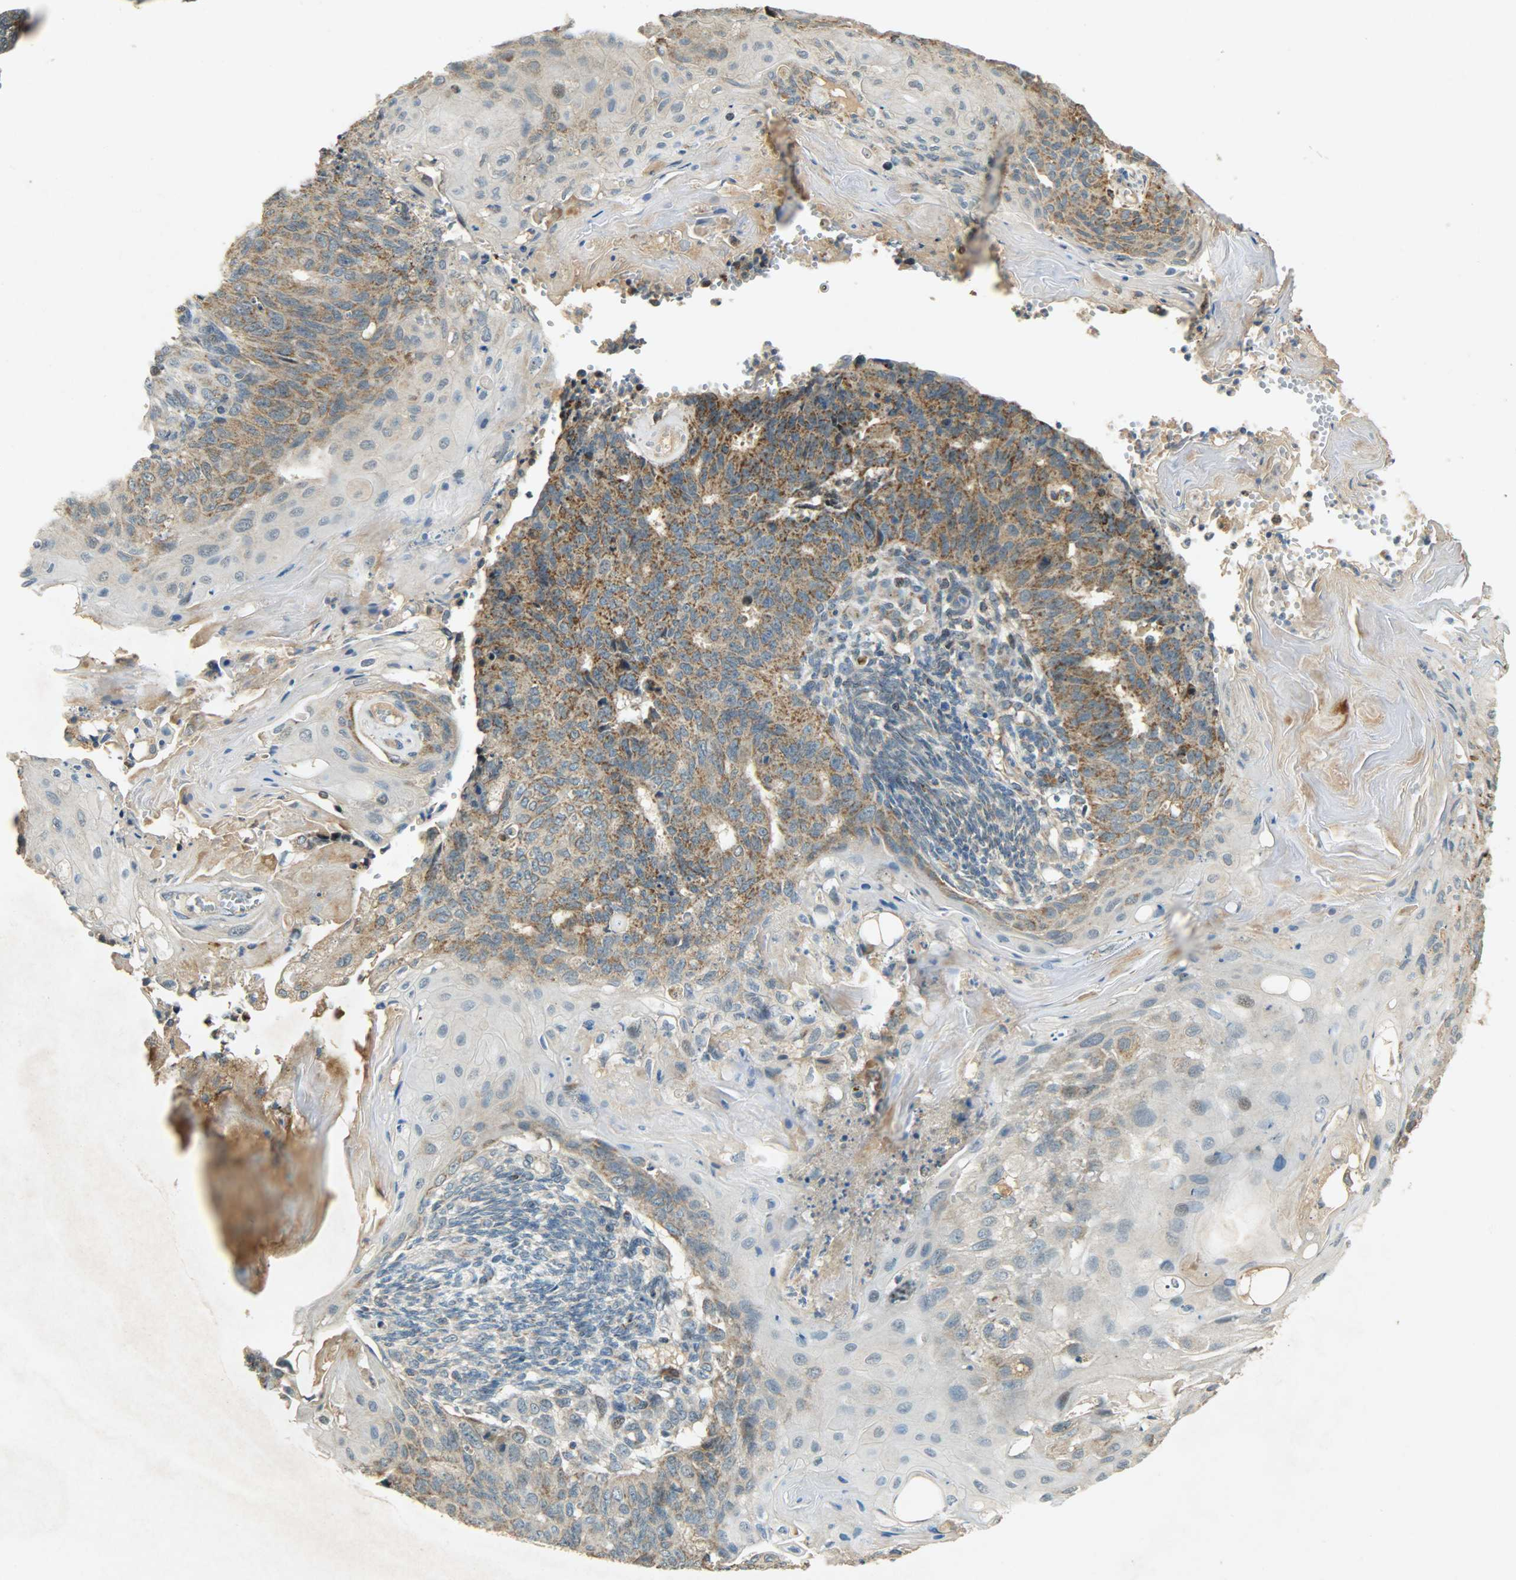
{"staining": {"intensity": "moderate", "quantity": ">75%", "location": "cytoplasmic/membranous"}, "tissue": "endometrial cancer", "cell_type": "Tumor cells", "image_type": "cancer", "snomed": [{"axis": "morphology", "description": "Neoplasm, malignant, NOS"}, {"axis": "topography", "description": "Endometrium"}], "caption": "About >75% of tumor cells in human endometrial cancer (malignant neoplasm) display moderate cytoplasmic/membranous protein positivity as visualized by brown immunohistochemical staining.", "gene": "HDHD5", "patient": {"sex": "female", "age": 74}}